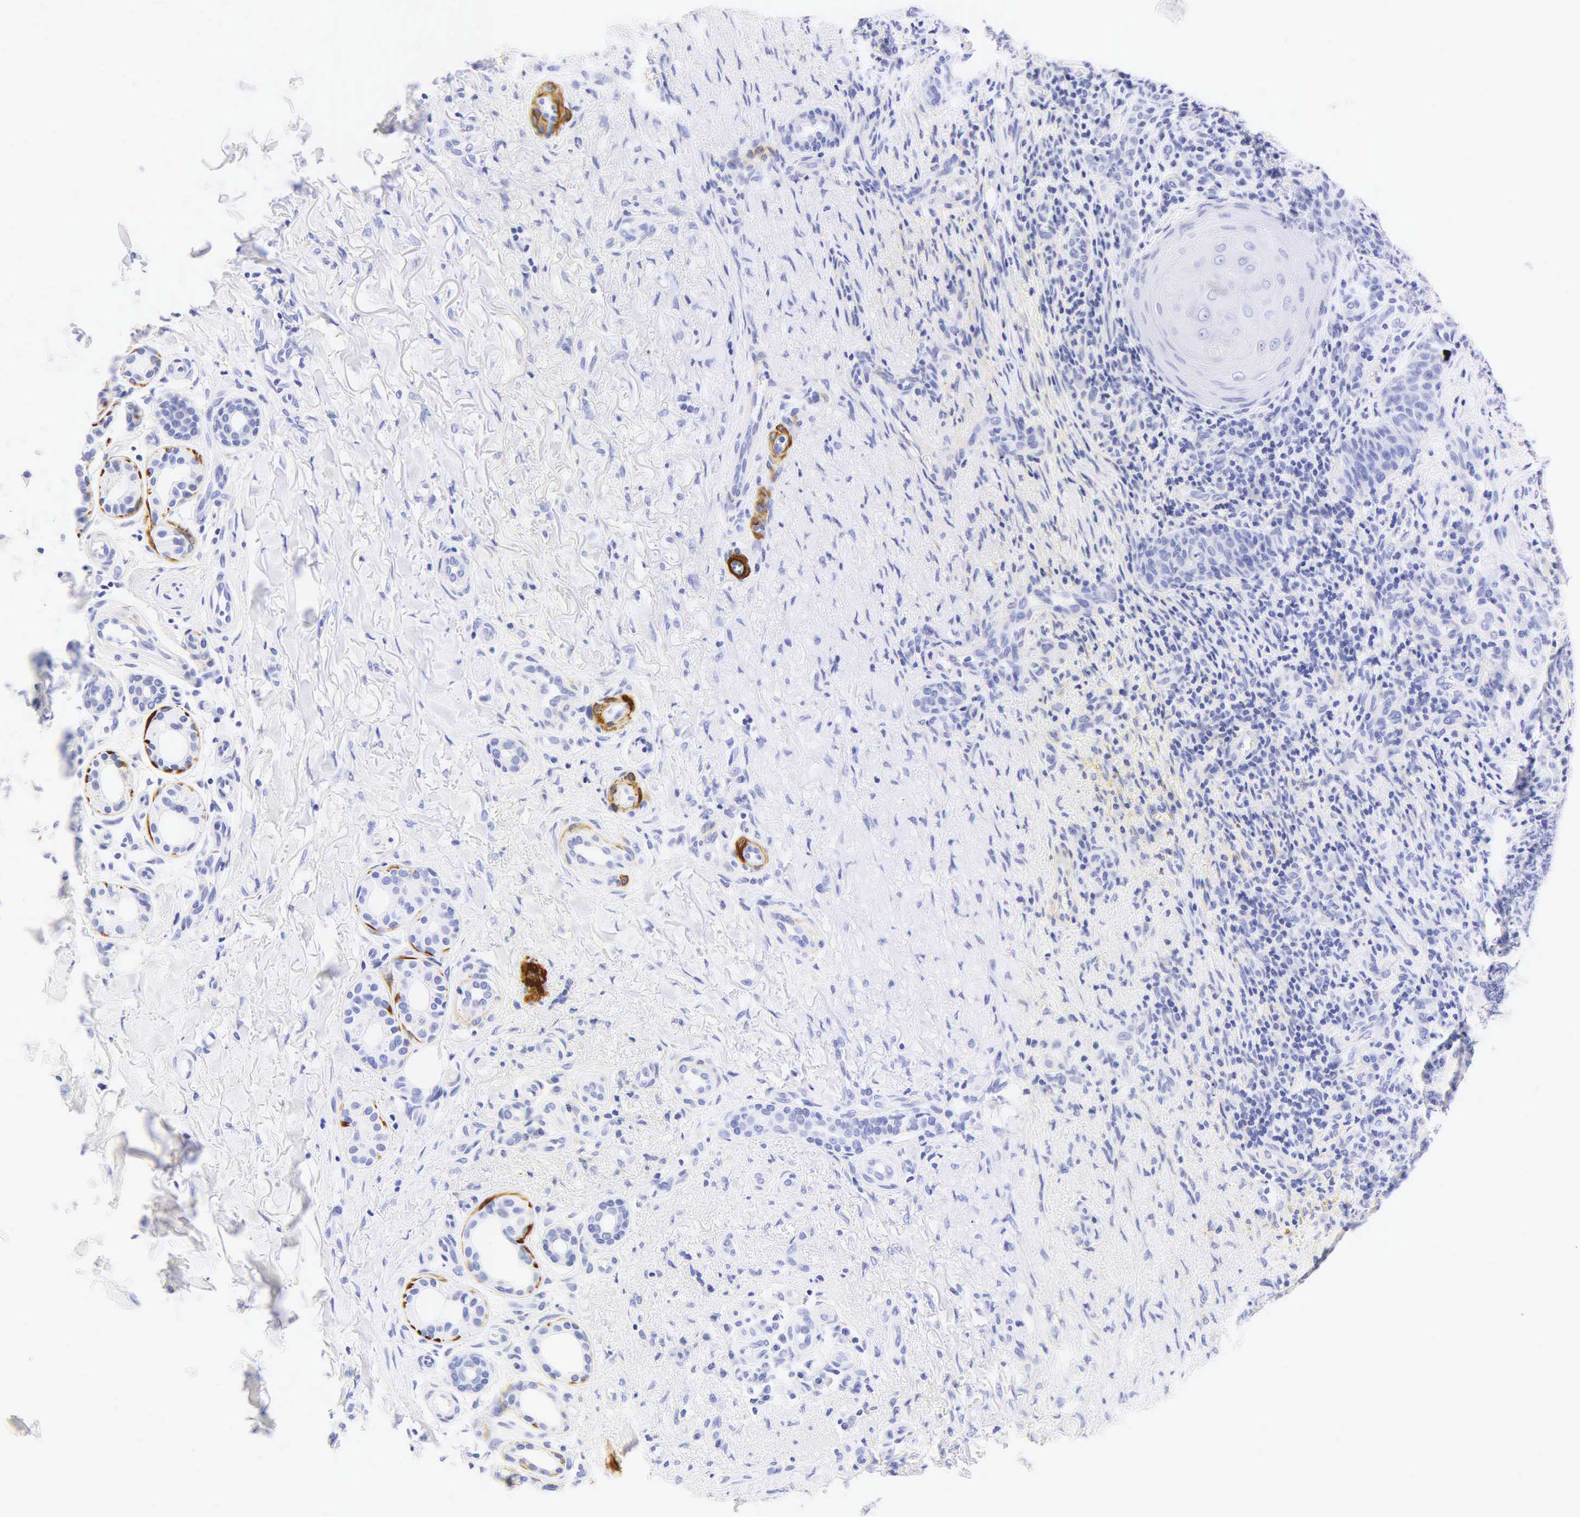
{"staining": {"intensity": "negative", "quantity": "none", "location": "none"}, "tissue": "skin cancer", "cell_type": "Tumor cells", "image_type": "cancer", "snomed": [{"axis": "morphology", "description": "Basal cell carcinoma"}, {"axis": "topography", "description": "Skin"}], "caption": "Human skin cancer (basal cell carcinoma) stained for a protein using immunohistochemistry (IHC) exhibits no positivity in tumor cells.", "gene": "CALD1", "patient": {"sex": "male", "age": 81}}